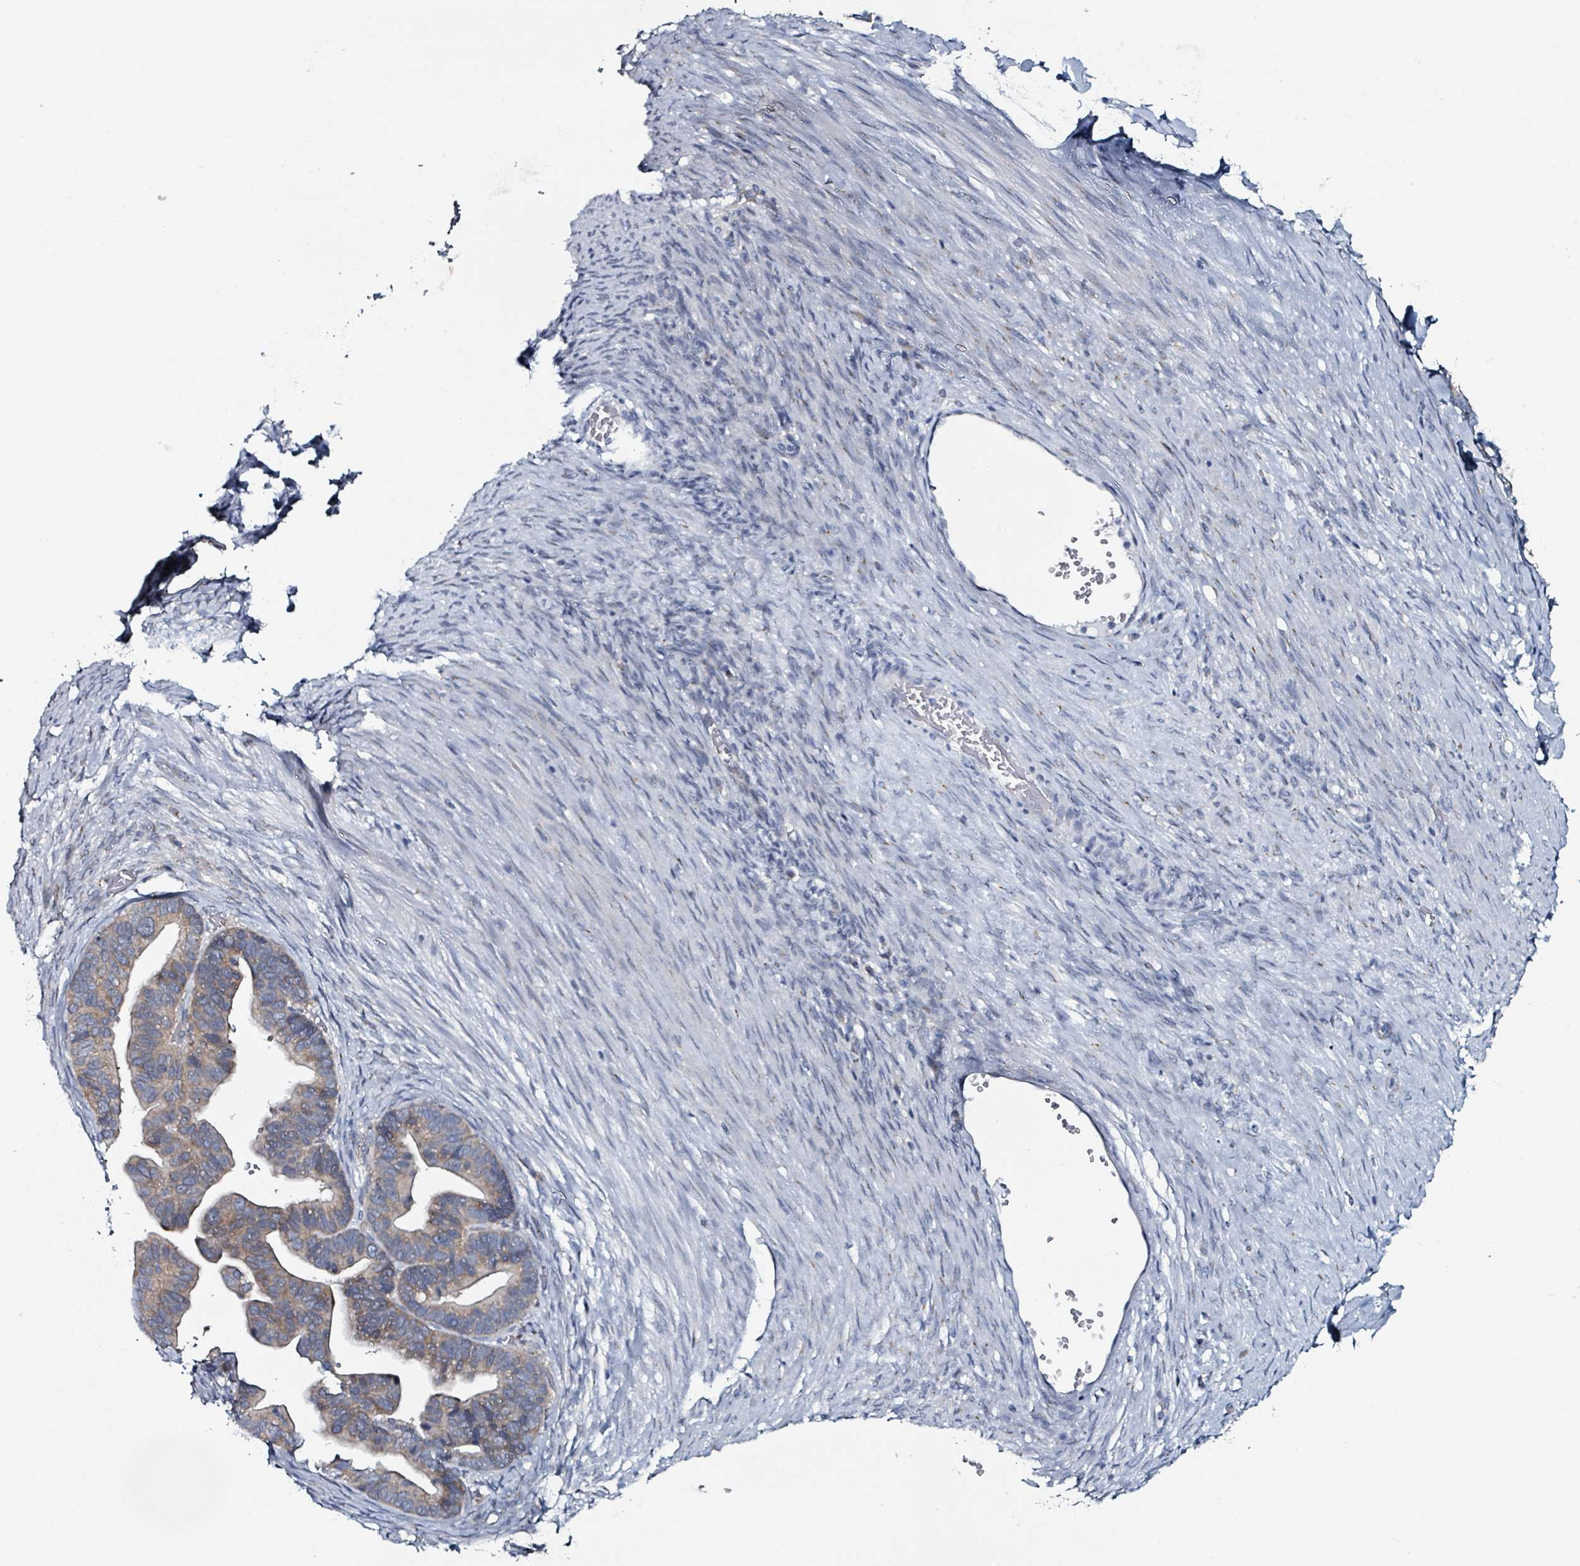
{"staining": {"intensity": "moderate", "quantity": "<25%", "location": "cytoplasmic/membranous"}, "tissue": "ovarian cancer", "cell_type": "Tumor cells", "image_type": "cancer", "snomed": [{"axis": "morphology", "description": "Cystadenocarcinoma, serous, NOS"}, {"axis": "topography", "description": "Ovary"}], "caption": "This is a histology image of immunohistochemistry (IHC) staining of ovarian serous cystadenocarcinoma, which shows moderate staining in the cytoplasmic/membranous of tumor cells.", "gene": "B3GAT3", "patient": {"sex": "female", "age": 56}}